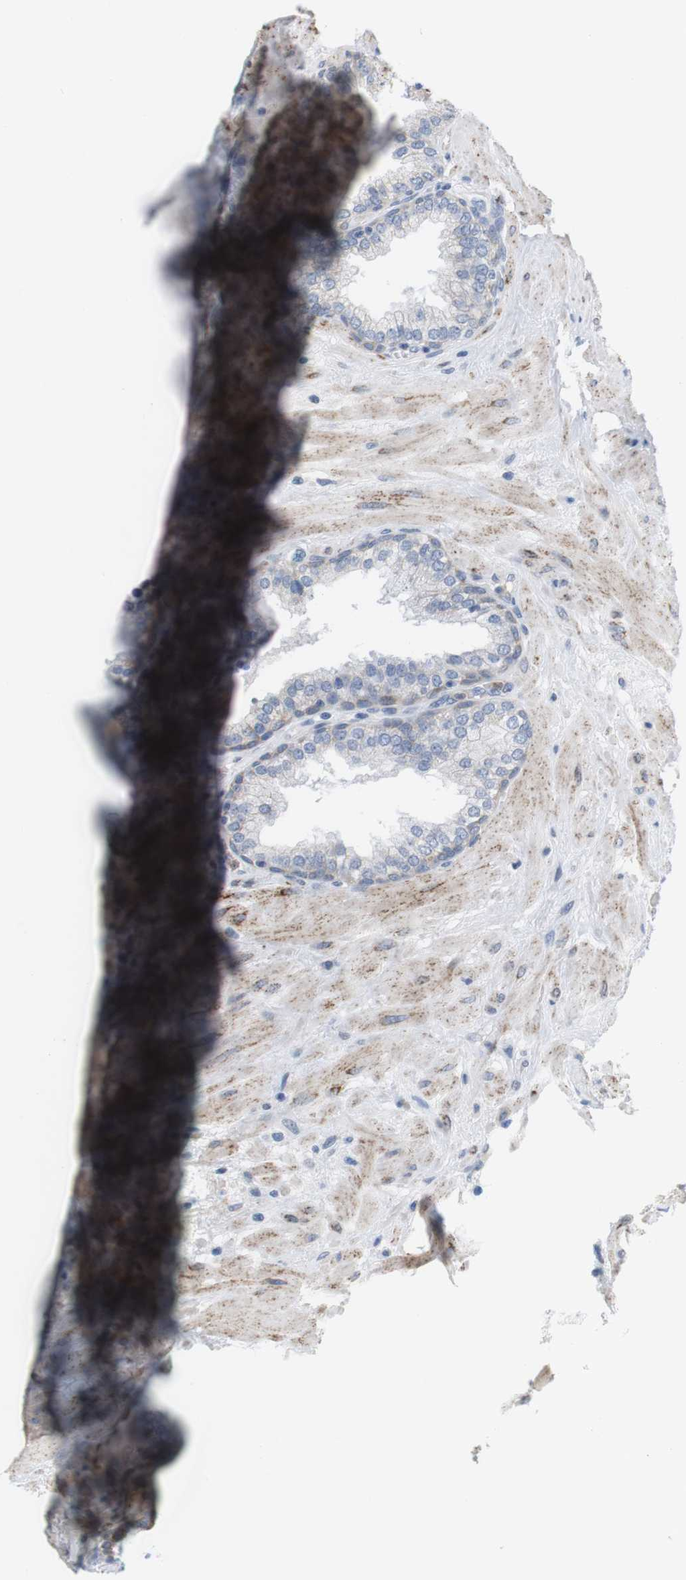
{"staining": {"intensity": "negative", "quantity": "none", "location": "none"}, "tissue": "prostate", "cell_type": "Glandular cells", "image_type": "normal", "snomed": [{"axis": "morphology", "description": "Normal tissue, NOS"}, {"axis": "topography", "description": "Prostate"}], "caption": "A high-resolution image shows immunohistochemistry (IHC) staining of normal prostate, which shows no significant expression in glandular cells. The staining is performed using DAB brown chromogen with nuclei counter-stained in using hematoxylin.", "gene": "CD300E", "patient": {"sex": "male", "age": 51}}